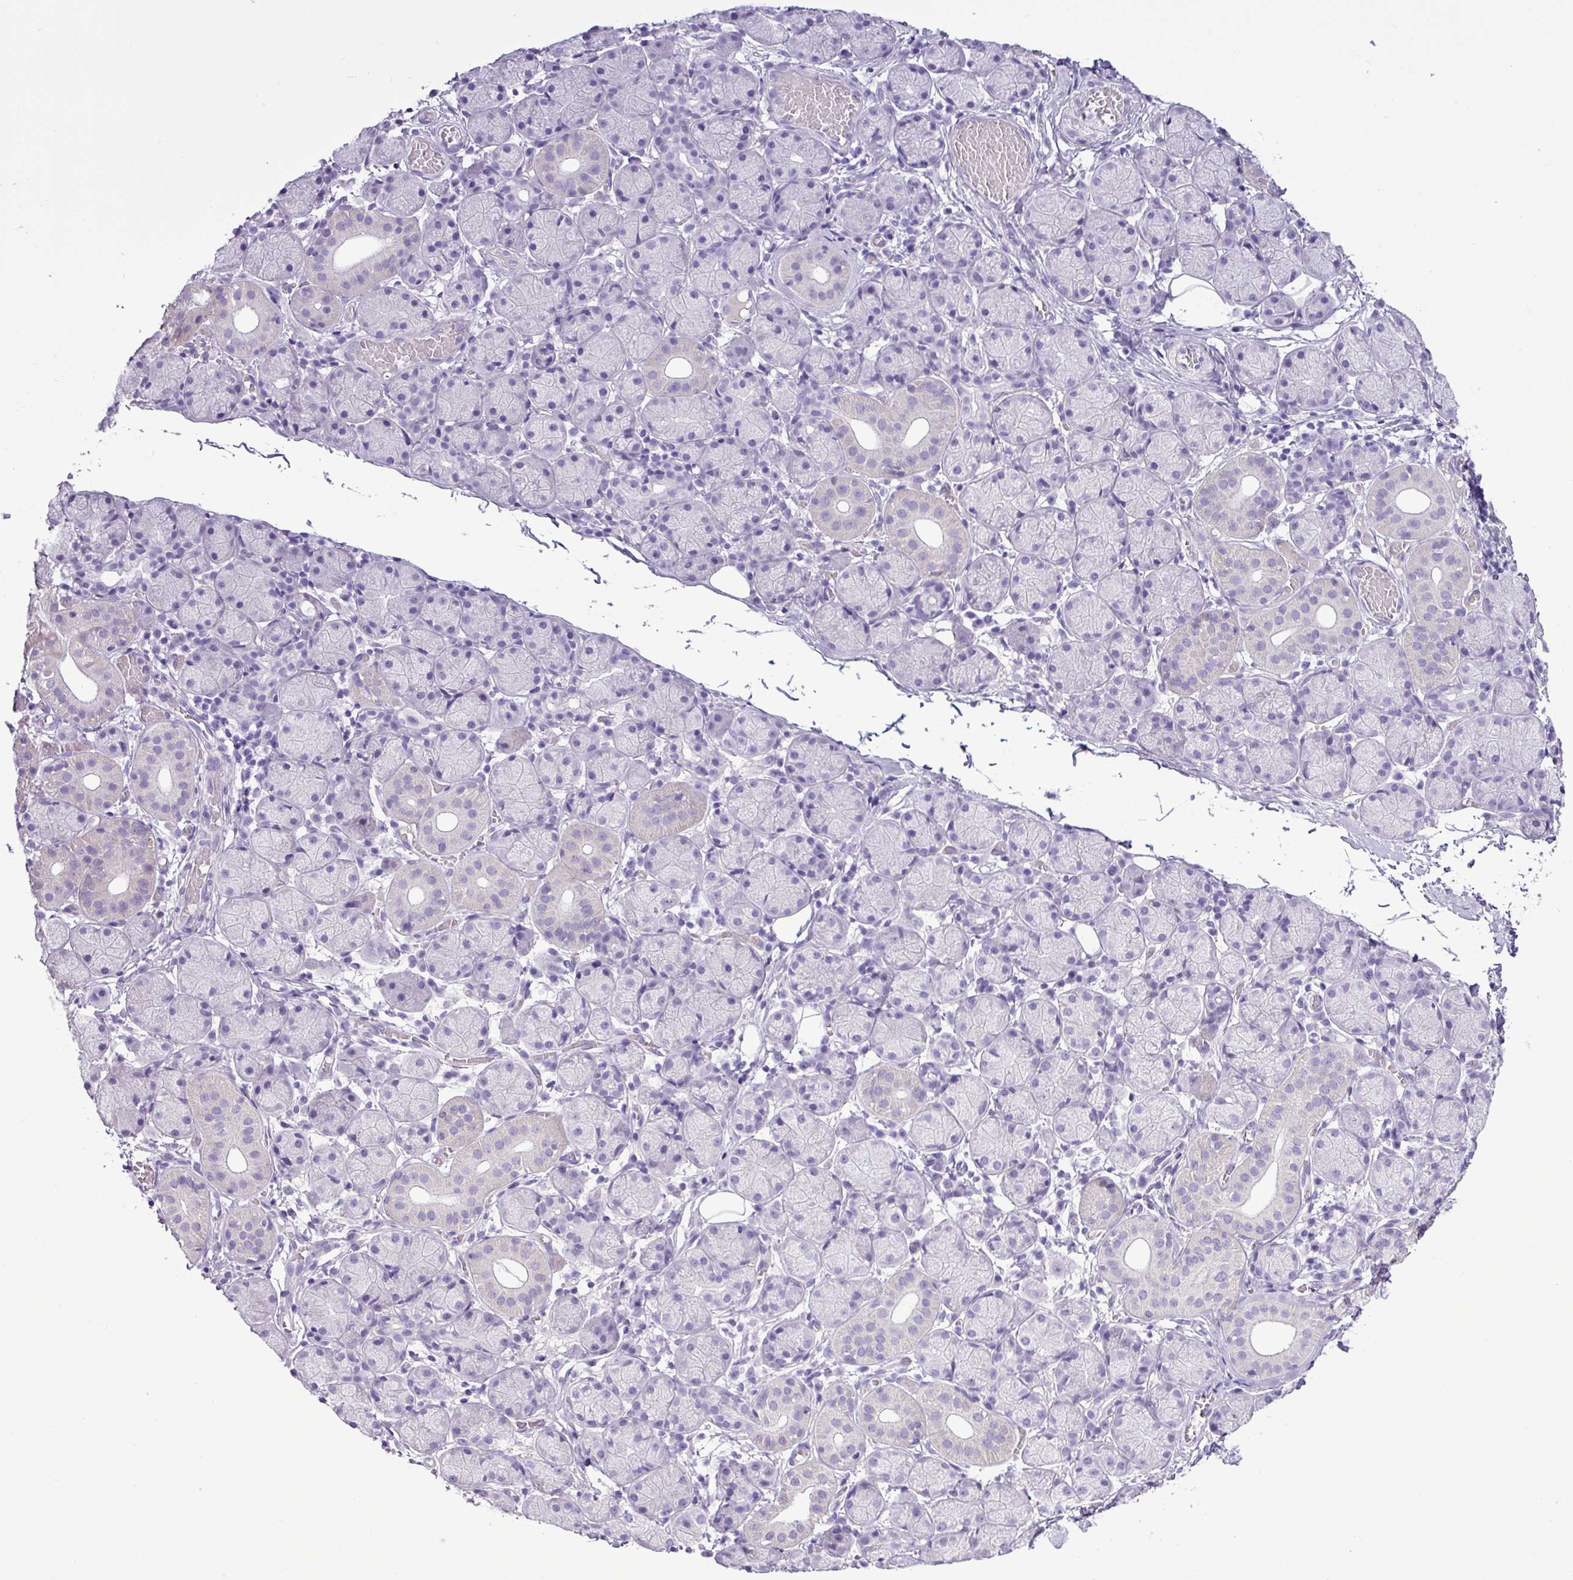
{"staining": {"intensity": "moderate", "quantity": "<25%", "location": "cytoplasmic/membranous"}, "tissue": "salivary gland", "cell_type": "Glandular cells", "image_type": "normal", "snomed": [{"axis": "morphology", "description": "Normal tissue, NOS"}, {"axis": "topography", "description": "Salivary gland"}], "caption": "Approximately <25% of glandular cells in unremarkable human salivary gland exhibit moderate cytoplasmic/membranous protein staining as visualized by brown immunohistochemical staining.", "gene": "ALDH3A1", "patient": {"sex": "female", "age": 24}}